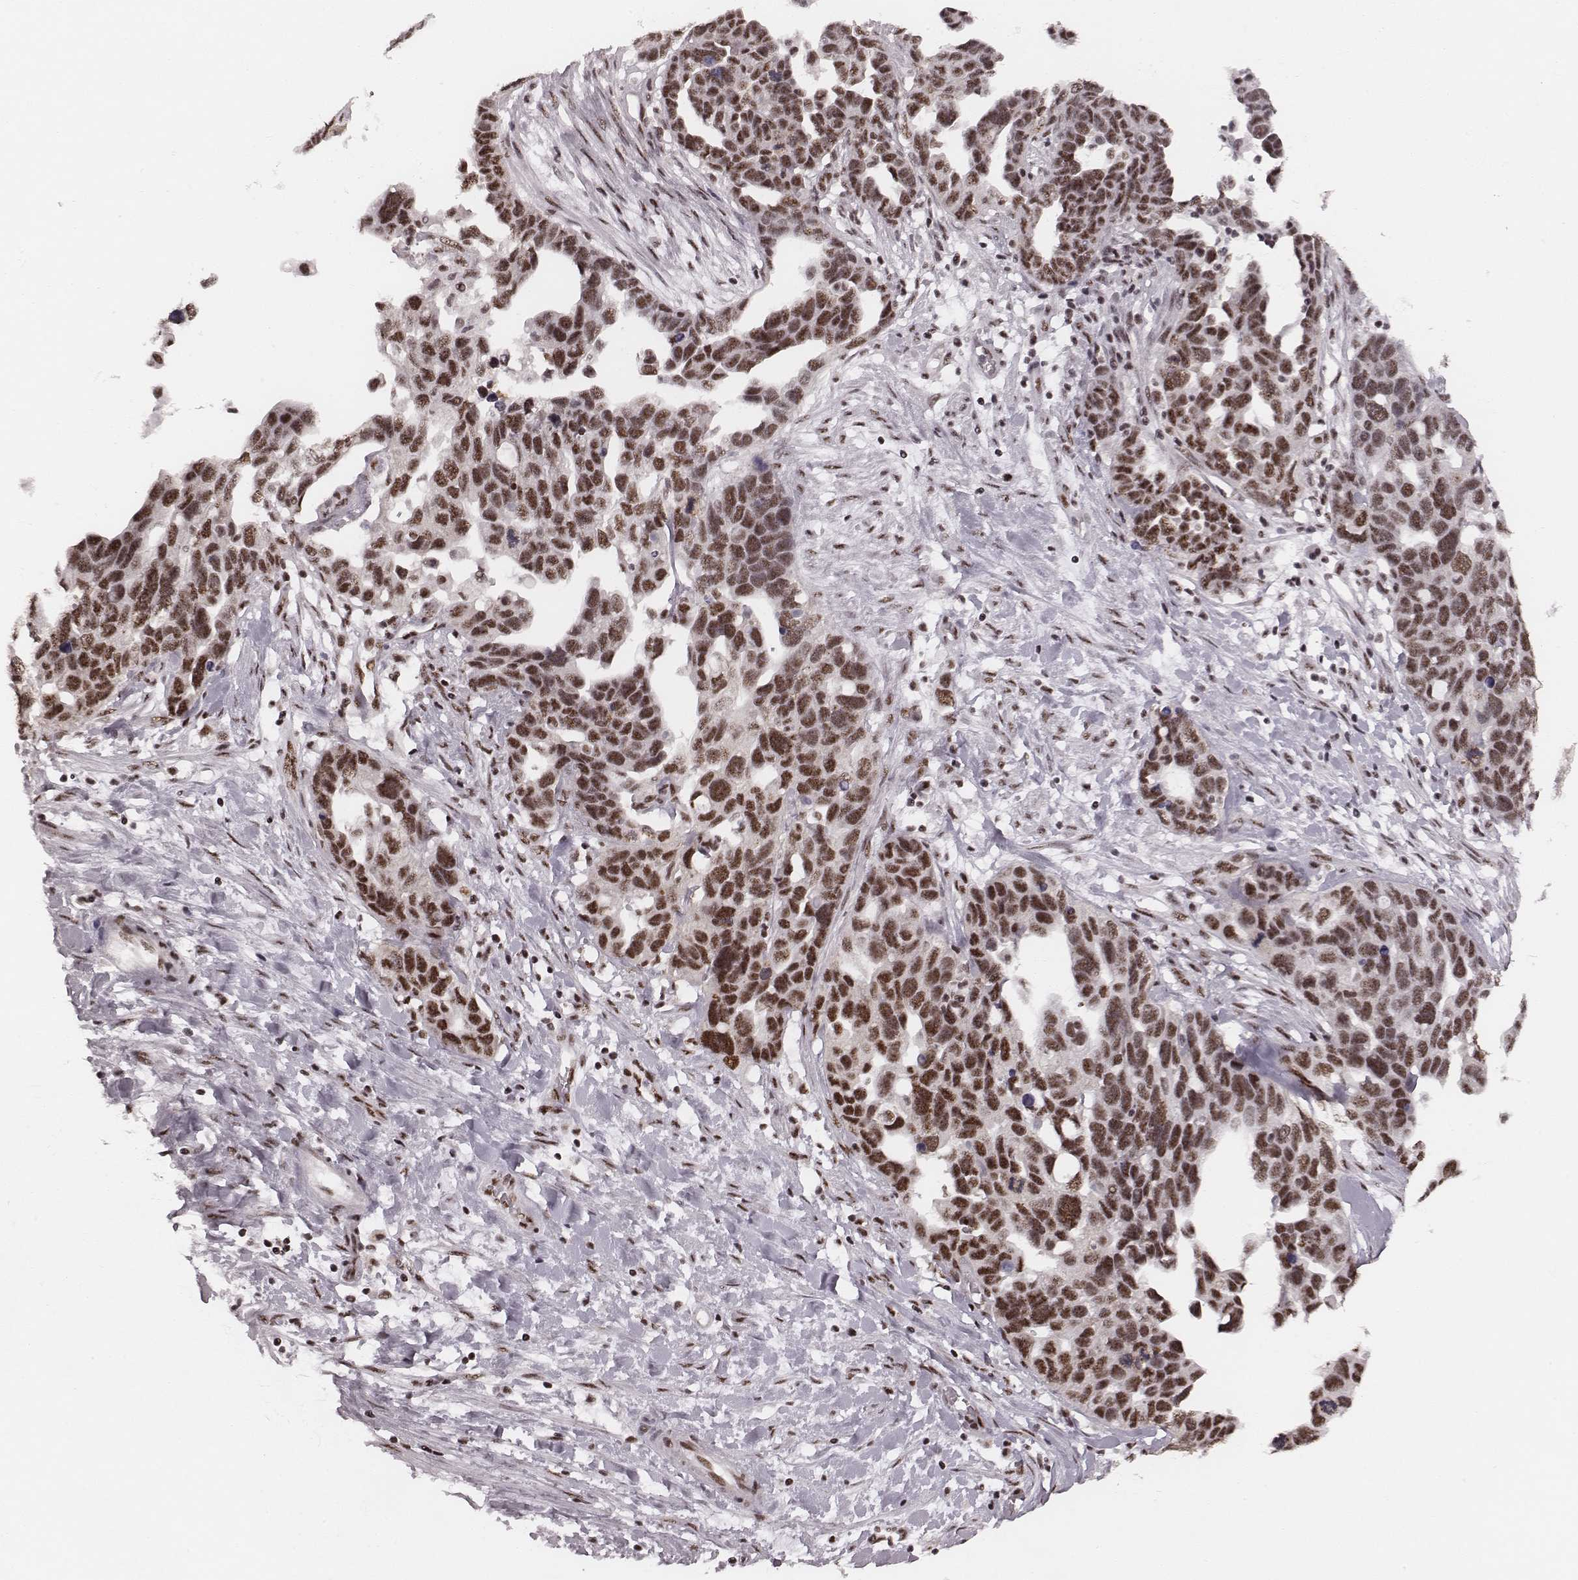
{"staining": {"intensity": "moderate", "quantity": ">75%", "location": "nuclear"}, "tissue": "ovarian cancer", "cell_type": "Tumor cells", "image_type": "cancer", "snomed": [{"axis": "morphology", "description": "Cystadenocarcinoma, serous, NOS"}, {"axis": "topography", "description": "Ovary"}], "caption": "This is an image of immunohistochemistry (IHC) staining of ovarian cancer, which shows moderate positivity in the nuclear of tumor cells.", "gene": "LUC7L", "patient": {"sex": "female", "age": 54}}